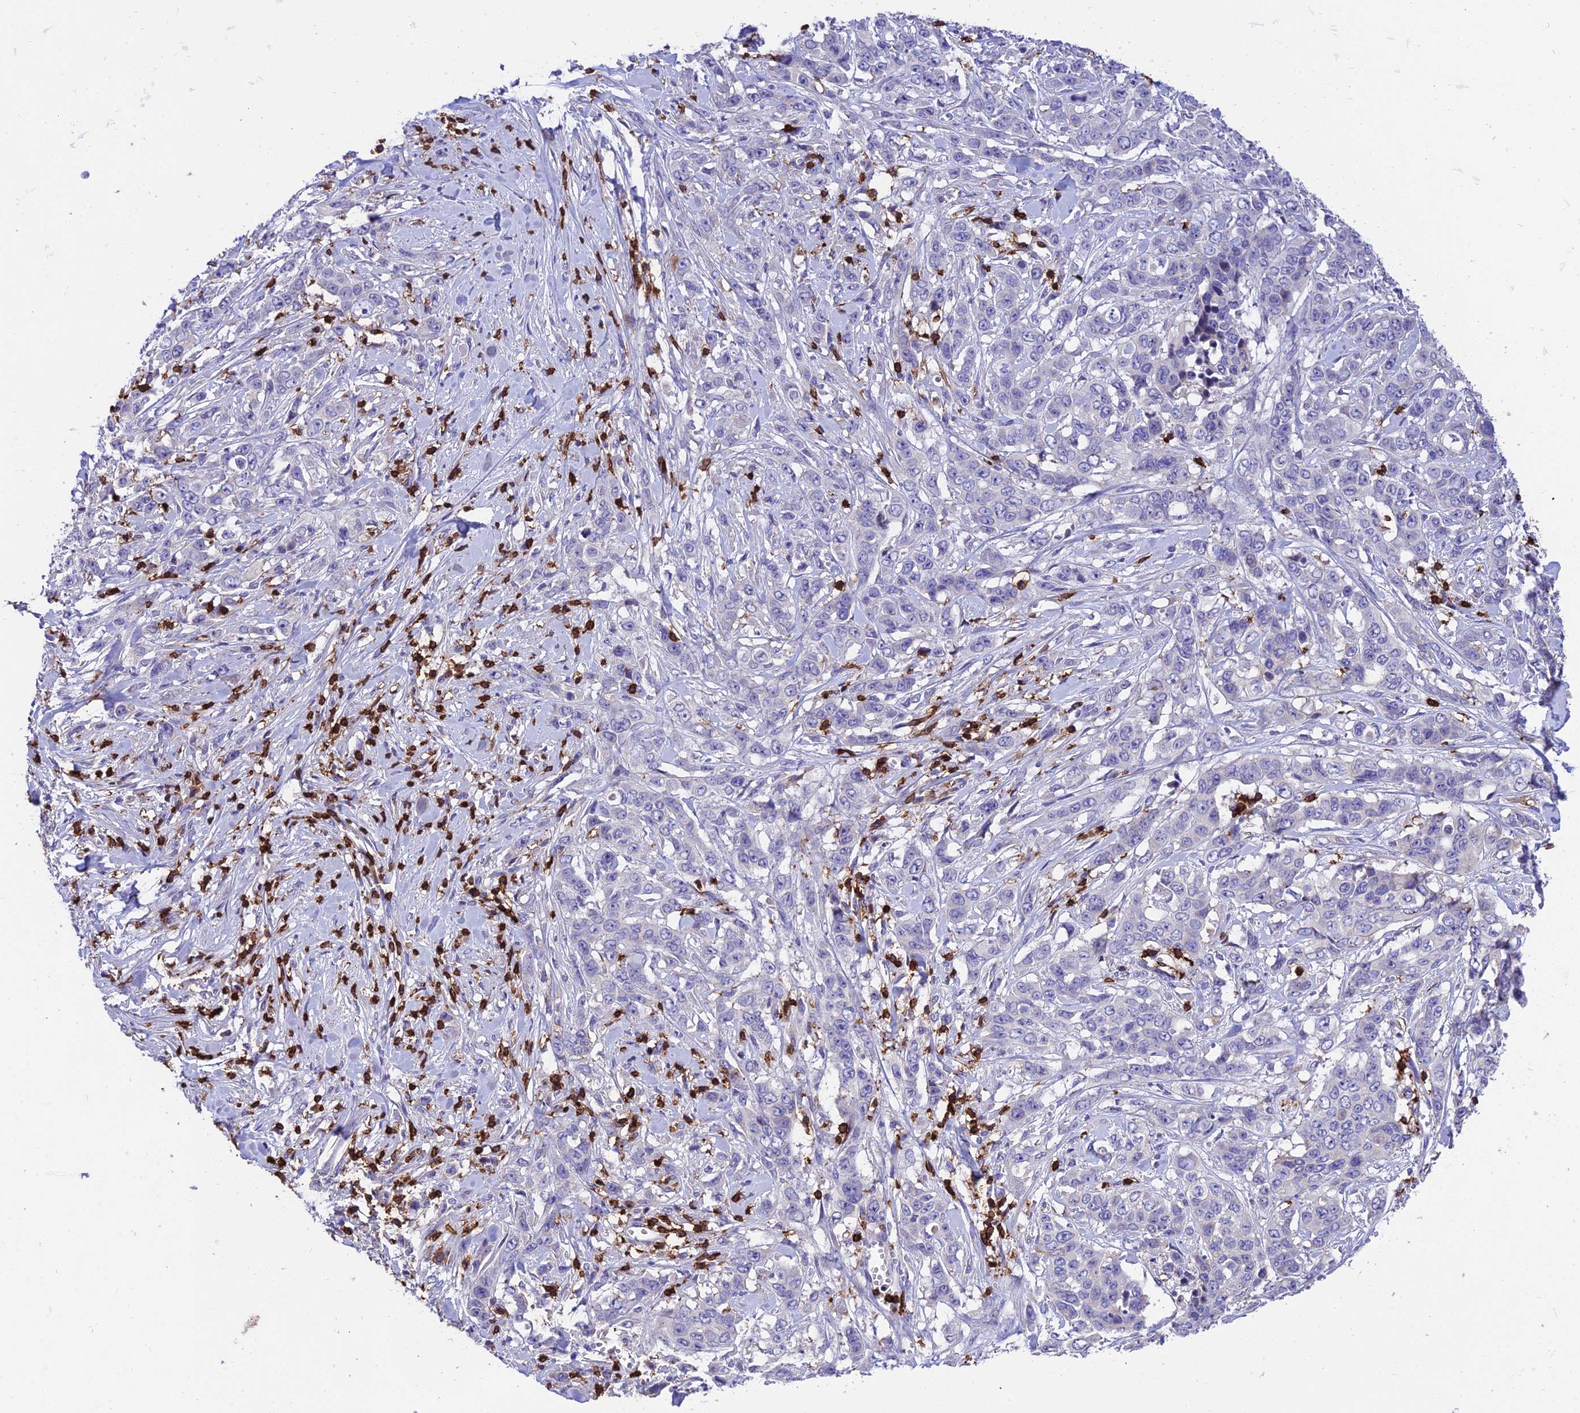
{"staining": {"intensity": "negative", "quantity": "none", "location": "none"}, "tissue": "stomach cancer", "cell_type": "Tumor cells", "image_type": "cancer", "snomed": [{"axis": "morphology", "description": "Adenocarcinoma, NOS"}, {"axis": "topography", "description": "Stomach, upper"}], "caption": "High magnification brightfield microscopy of stomach cancer stained with DAB (3,3'-diaminobenzidine) (brown) and counterstained with hematoxylin (blue): tumor cells show no significant staining.", "gene": "PTPRCAP", "patient": {"sex": "male", "age": 62}}